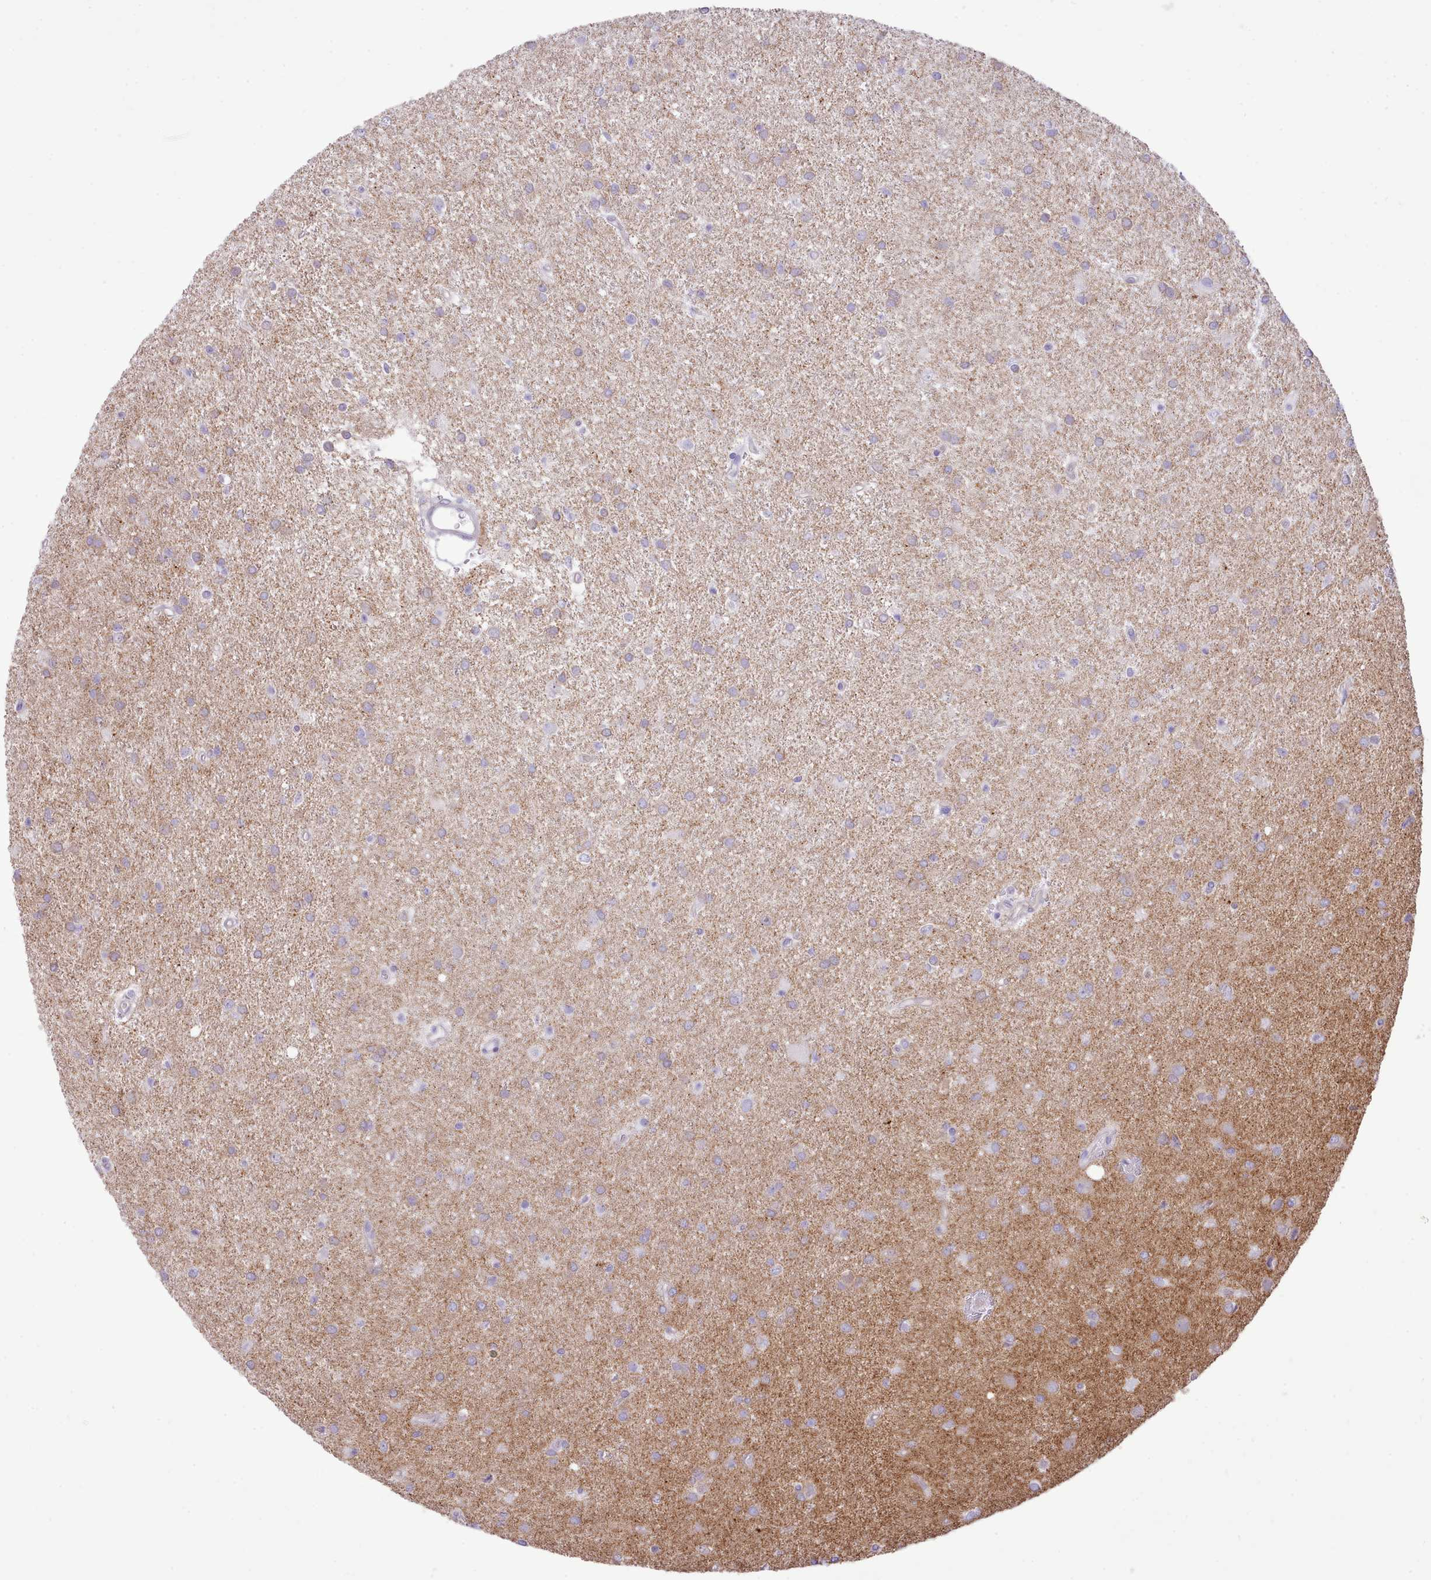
{"staining": {"intensity": "weak", "quantity": ">75%", "location": "cytoplasmic/membranous"}, "tissue": "glioma", "cell_type": "Tumor cells", "image_type": "cancer", "snomed": [{"axis": "morphology", "description": "Glioma, malignant, High grade"}, {"axis": "topography", "description": "Brain"}], "caption": "High-power microscopy captured an immunohistochemistry micrograph of malignant glioma (high-grade), revealing weak cytoplasmic/membranous expression in approximately >75% of tumor cells.", "gene": "MDFI", "patient": {"sex": "female", "age": 50}}